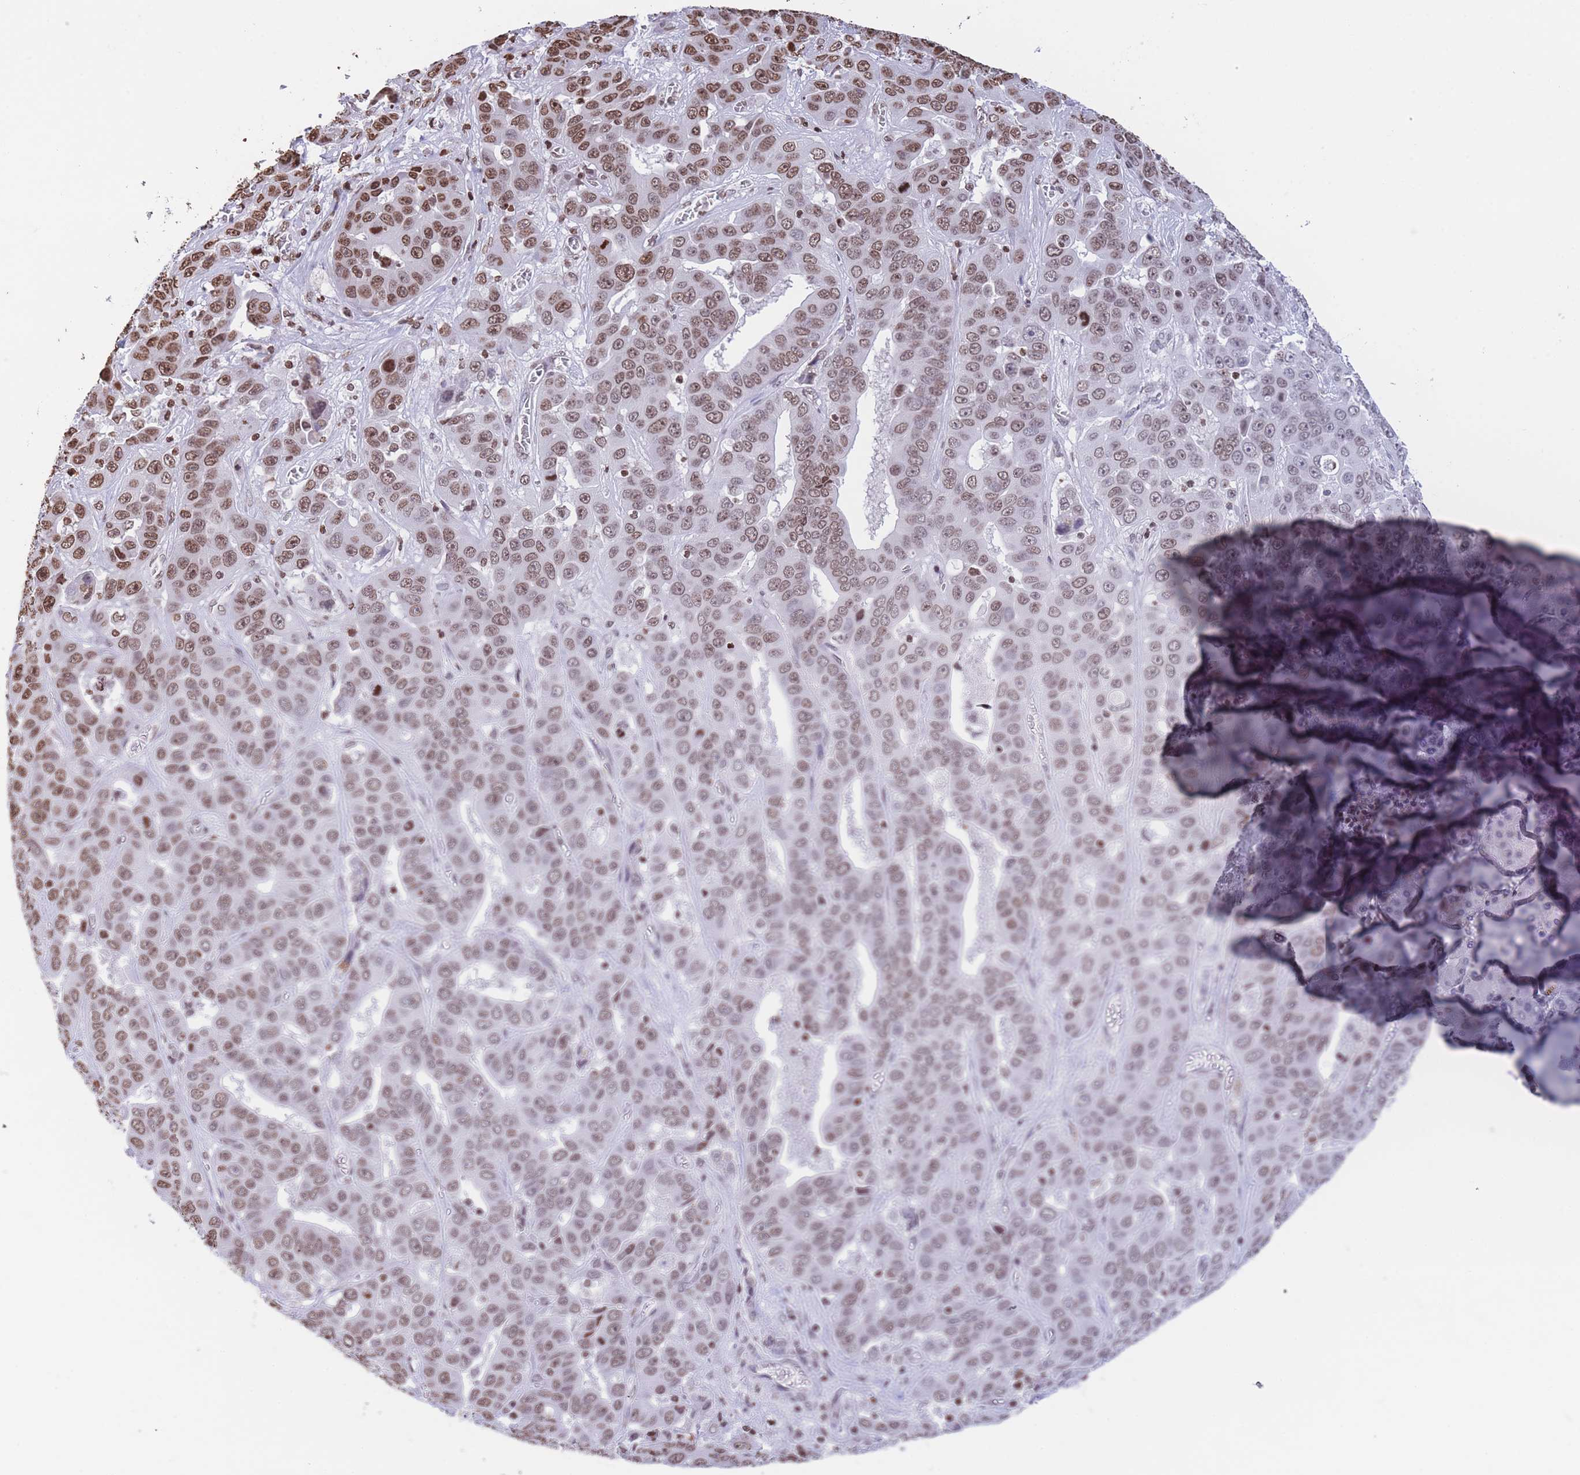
{"staining": {"intensity": "moderate", "quantity": ">75%", "location": "nuclear"}, "tissue": "liver cancer", "cell_type": "Tumor cells", "image_type": "cancer", "snomed": [{"axis": "morphology", "description": "Cholangiocarcinoma"}, {"axis": "topography", "description": "Liver"}], "caption": "Immunohistochemical staining of liver cancer (cholangiocarcinoma) shows moderate nuclear protein positivity in approximately >75% of tumor cells. The staining is performed using DAB brown chromogen to label protein expression. The nuclei are counter-stained blue using hematoxylin.", "gene": "H2BC11", "patient": {"sex": "female", "age": 52}}